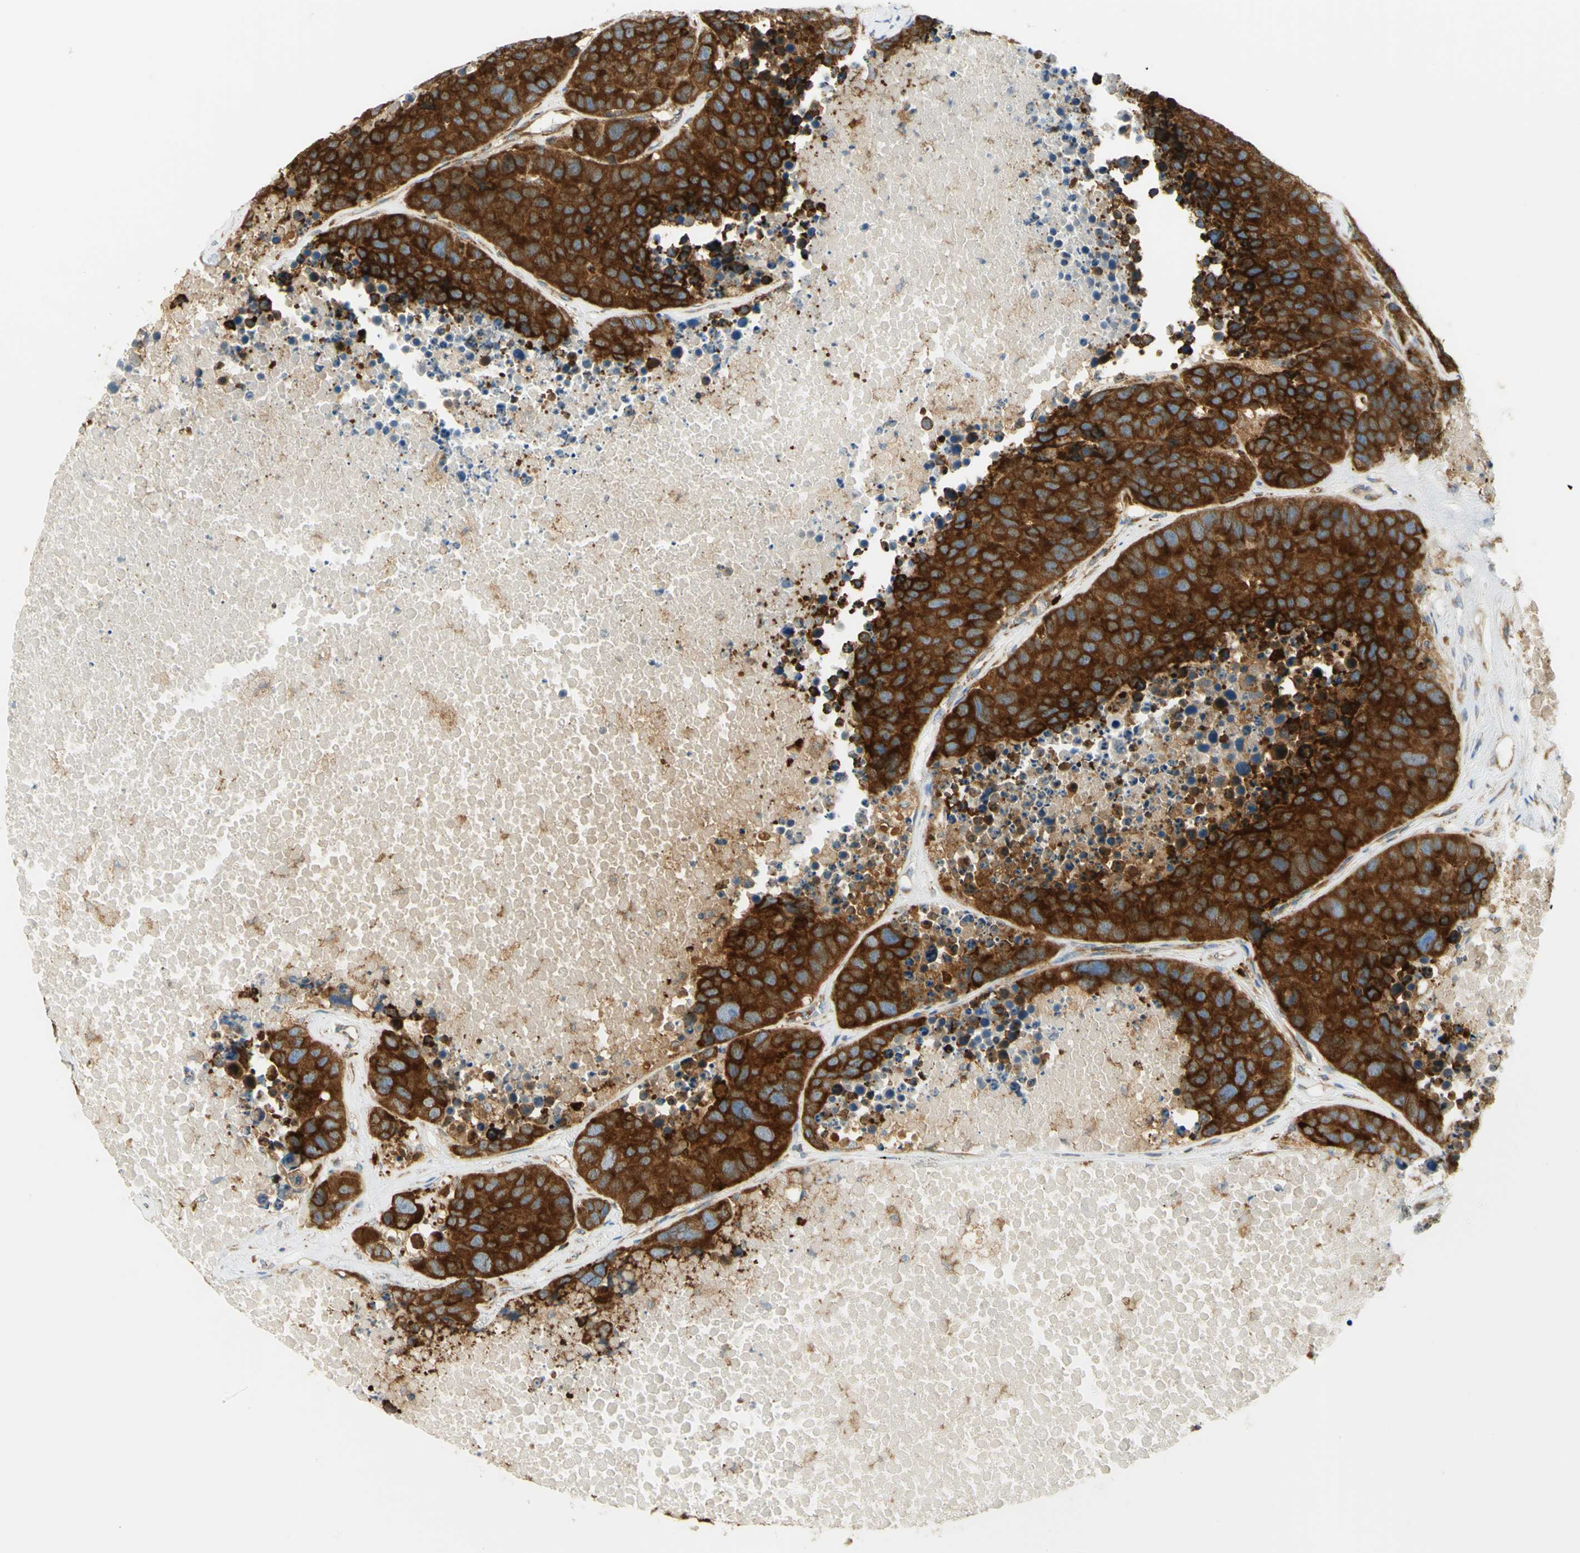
{"staining": {"intensity": "strong", "quantity": ">75%", "location": "cytoplasmic/membranous"}, "tissue": "carcinoid", "cell_type": "Tumor cells", "image_type": "cancer", "snomed": [{"axis": "morphology", "description": "Carcinoid, malignant, NOS"}, {"axis": "topography", "description": "Lung"}], "caption": "Approximately >75% of tumor cells in human carcinoid show strong cytoplasmic/membranous protein staining as visualized by brown immunohistochemical staining.", "gene": "MANF", "patient": {"sex": "male", "age": 60}}